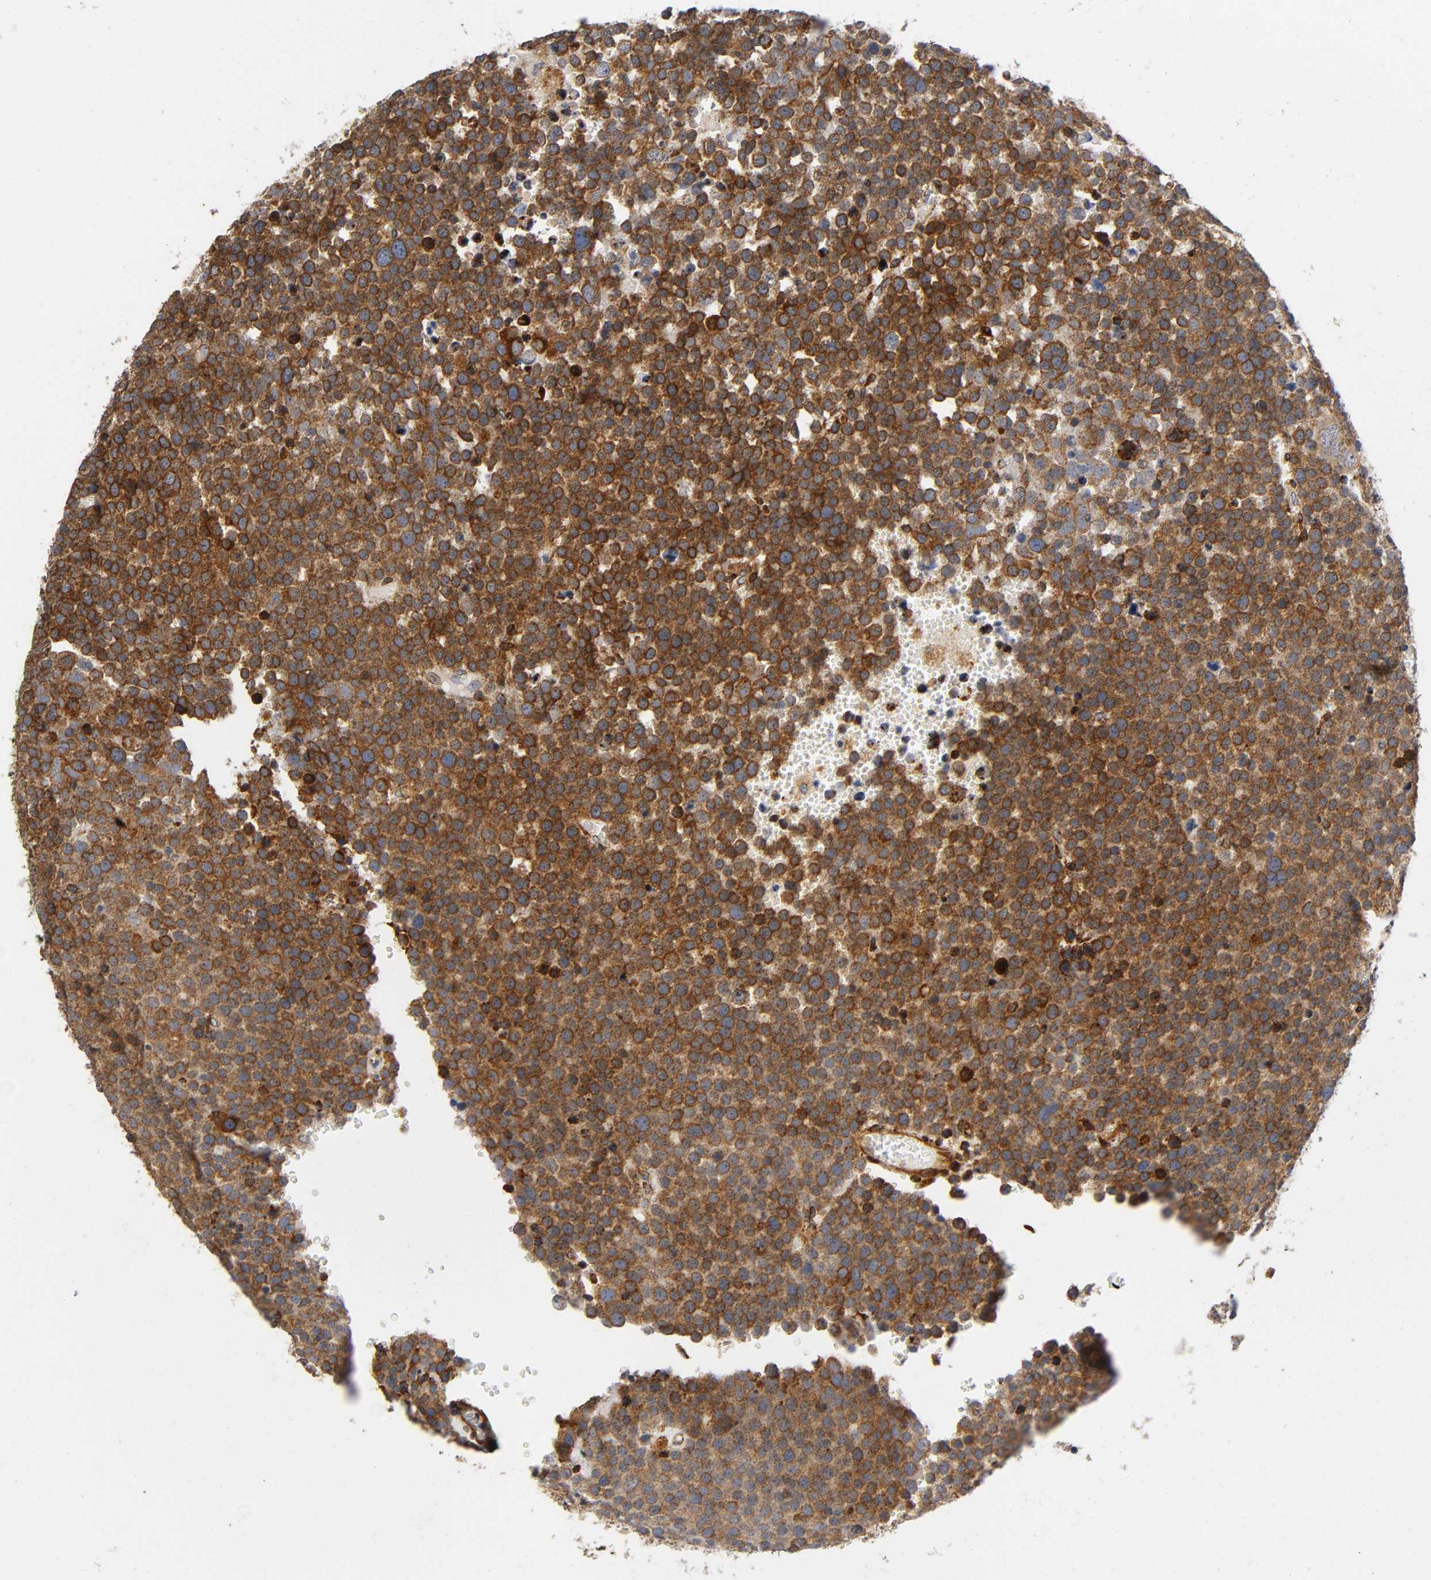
{"staining": {"intensity": "strong", "quantity": ">75%", "location": "cytoplasmic/membranous"}, "tissue": "testis cancer", "cell_type": "Tumor cells", "image_type": "cancer", "snomed": [{"axis": "morphology", "description": "Seminoma, NOS"}, {"axis": "topography", "description": "Testis"}], "caption": "A histopathology image showing strong cytoplasmic/membranous staining in approximately >75% of tumor cells in testis cancer, as visualized by brown immunohistochemical staining.", "gene": "SOS2", "patient": {"sex": "male", "age": 71}}